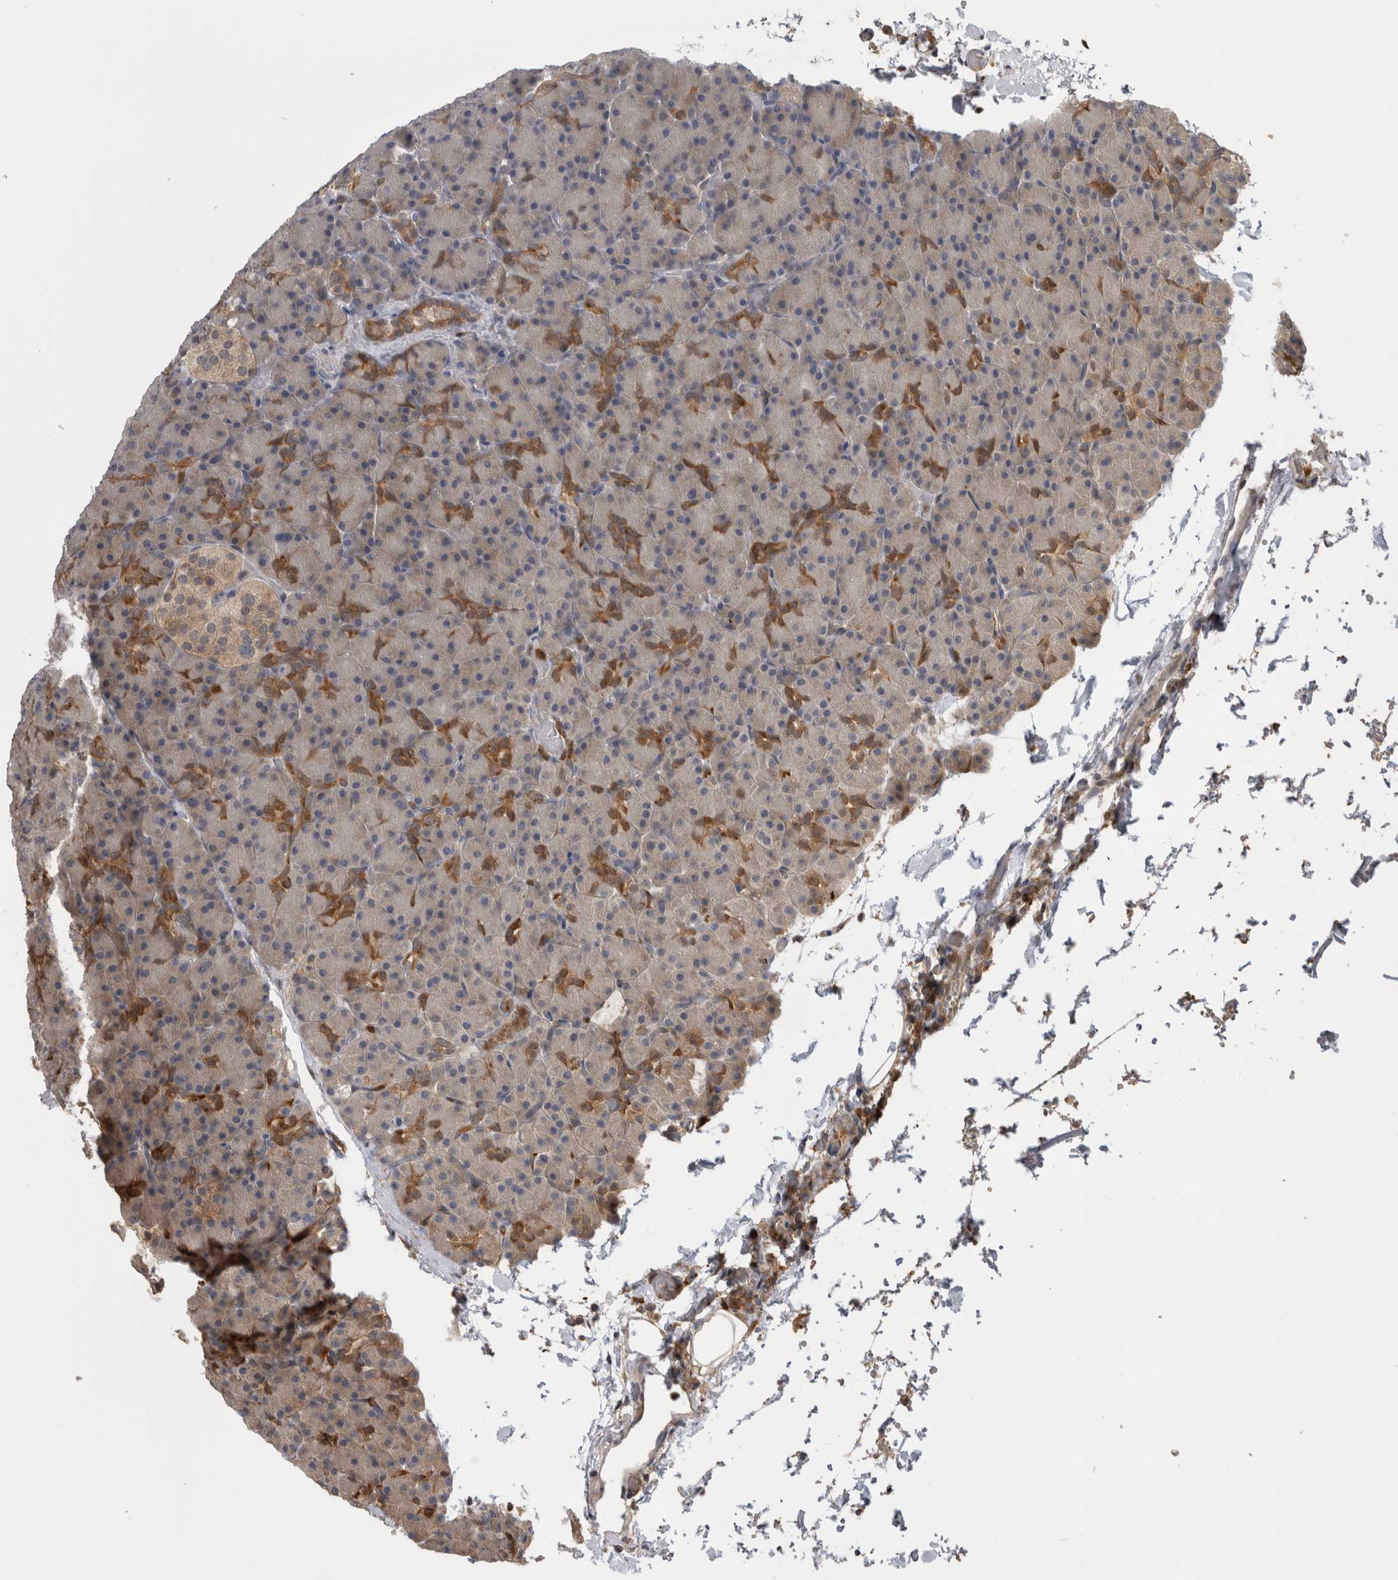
{"staining": {"intensity": "moderate", "quantity": "25%-75%", "location": "cytoplasmic/membranous"}, "tissue": "pancreas", "cell_type": "Exocrine glandular cells", "image_type": "normal", "snomed": [{"axis": "morphology", "description": "Normal tissue, NOS"}, {"axis": "topography", "description": "Pancreas"}], "caption": "An immunohistochemistry histopathology image of benign tissue is shown. Protein staining in brown highlights moderate cytoplasmic/membranous positivity in pancreas within exocrine glandular cells. (brown staining indicates protein expression, while blue staining denotes nuclei).", "gene": "USH1G", "patient": {"sex": "female", "age": 43}}